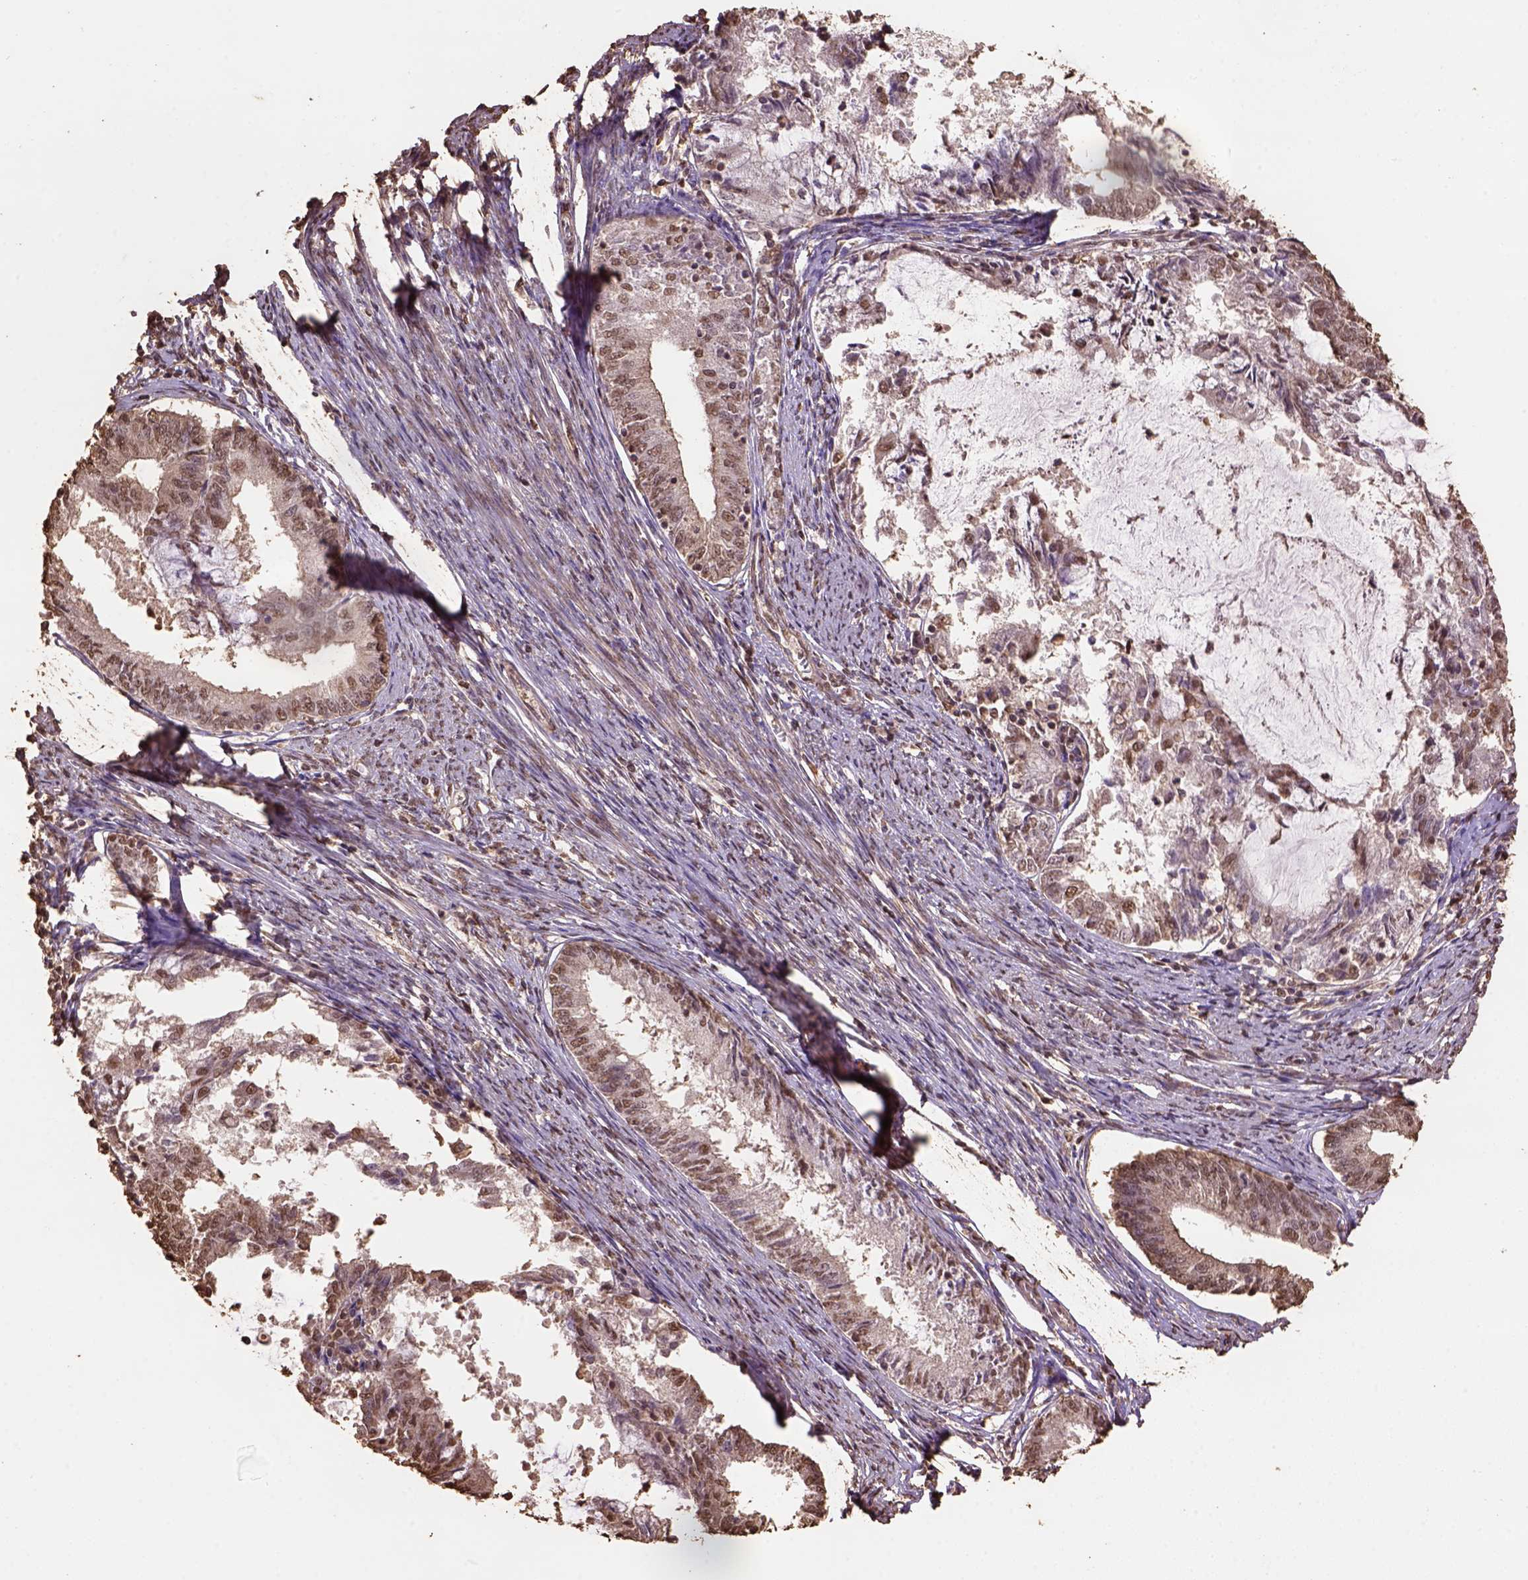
{"staining": {"intensity": "moderate", "quantity": ">75%", "location": "nuclear"}, "tissue": "endometrial cancer", "cell_type": "Tumor cells", "image_type": "cancer", "snomed": [{"axis": "morphology", "description": "Adenocarcinoma, NOS"}, {"axis": "topography", "description": "Endometrium"}], "caption": "Protein staining by immunohistochemistry displays moderate nuclear staining in approximately >75% of tumor cells in adenocarcinoma (endometrial). The protein is stained brown, and the nuclei are stained in blue (DAB IHC with brightfield microscopy, high magnification).", "gene": "CSTF2T", "patient": {"sex": "female", "age": 57}}